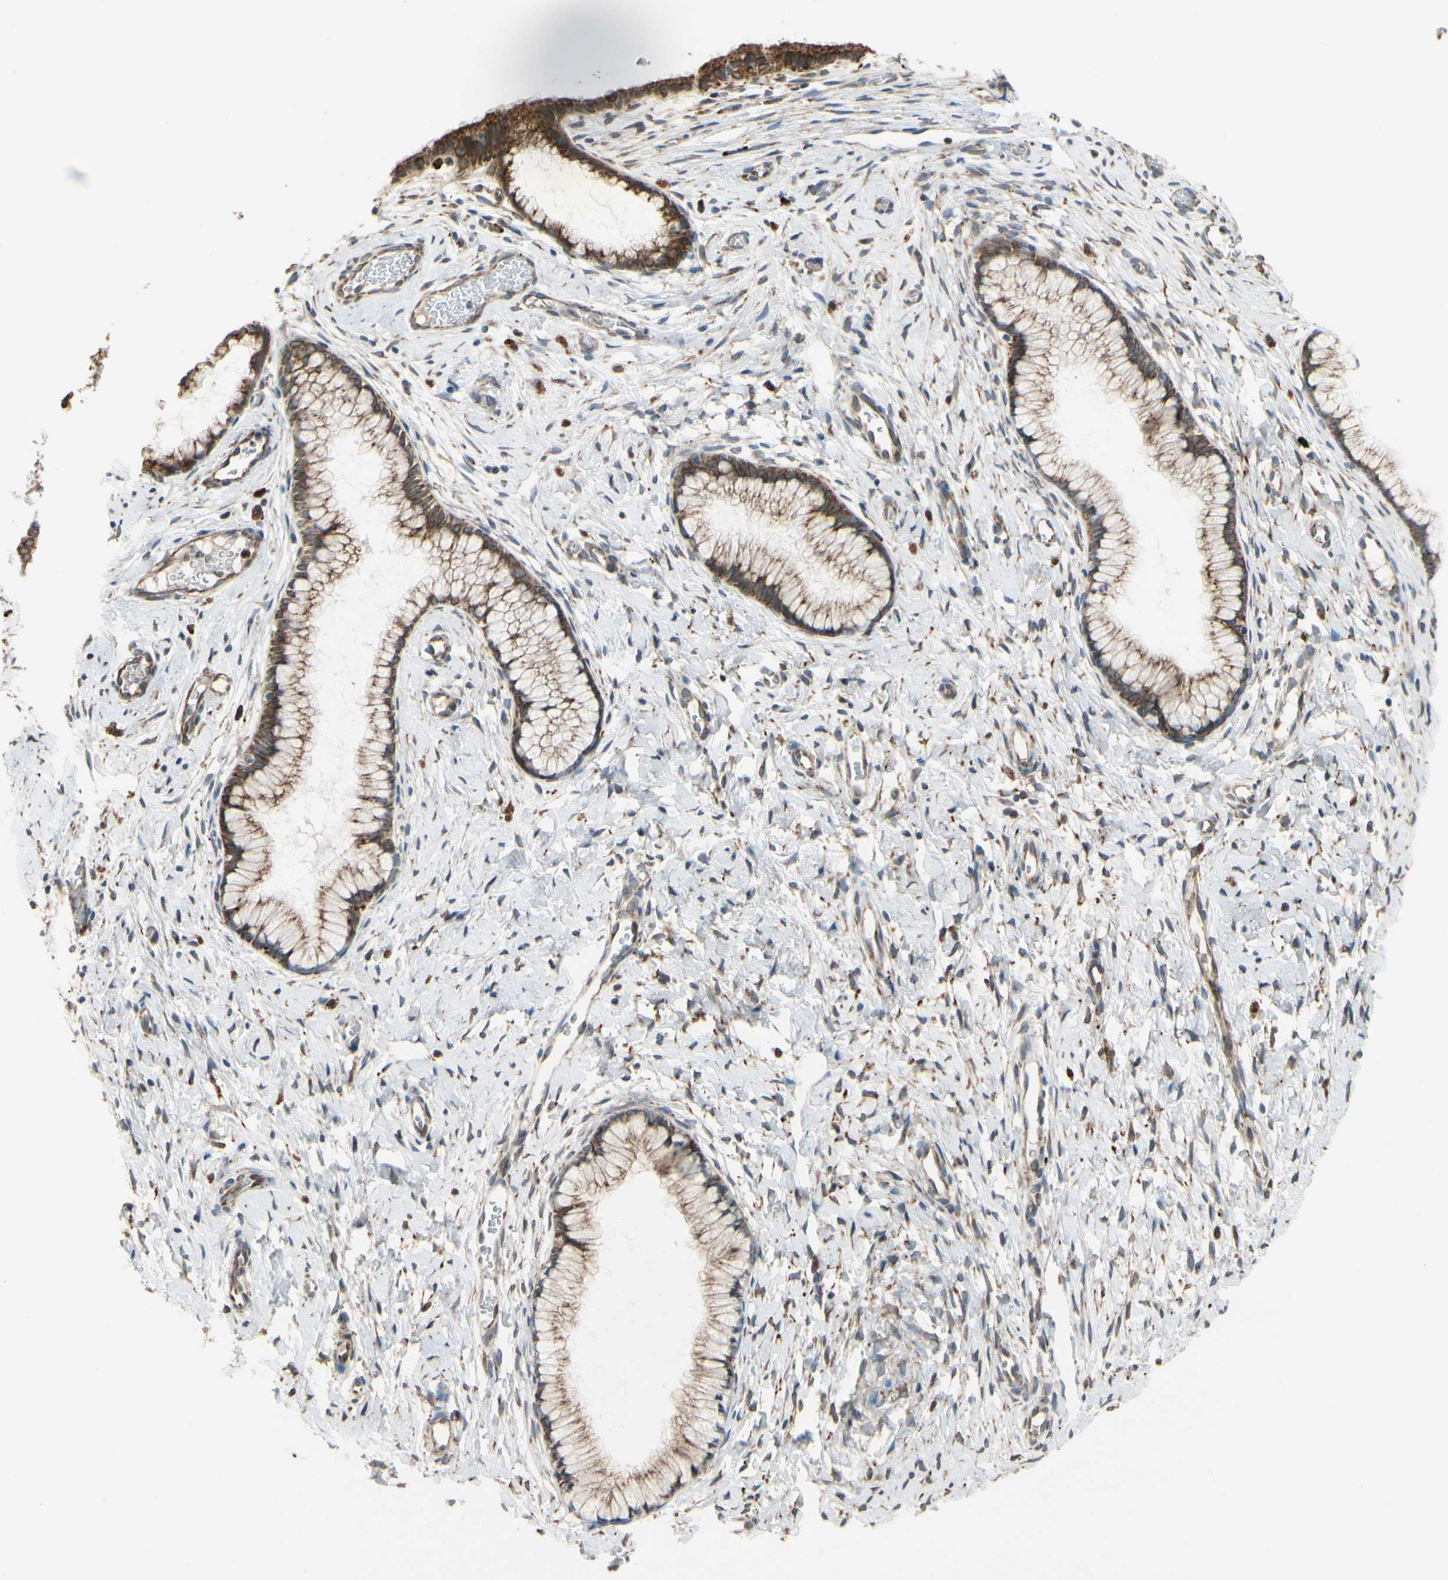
{"staining": {"intensity": "moderate", "quantity": ">75%", "location": "cytoplasmic/membranous"}, "tissue": "cervix", "cell_type": "Glandular cells", "image_type": "normal", "snomed": [{"axis": "morphology", "description": "Normal tissue, NOS"}, {"axis": "topography", "description": "Cervix"}], "caption": "Glandular cells reveal moderate cytoplasmic/membranous expression in approximately >75% of cells in unremarkable cervix.", "gene": "RPN2", "patient": {"sex": "female", "age": 65}}